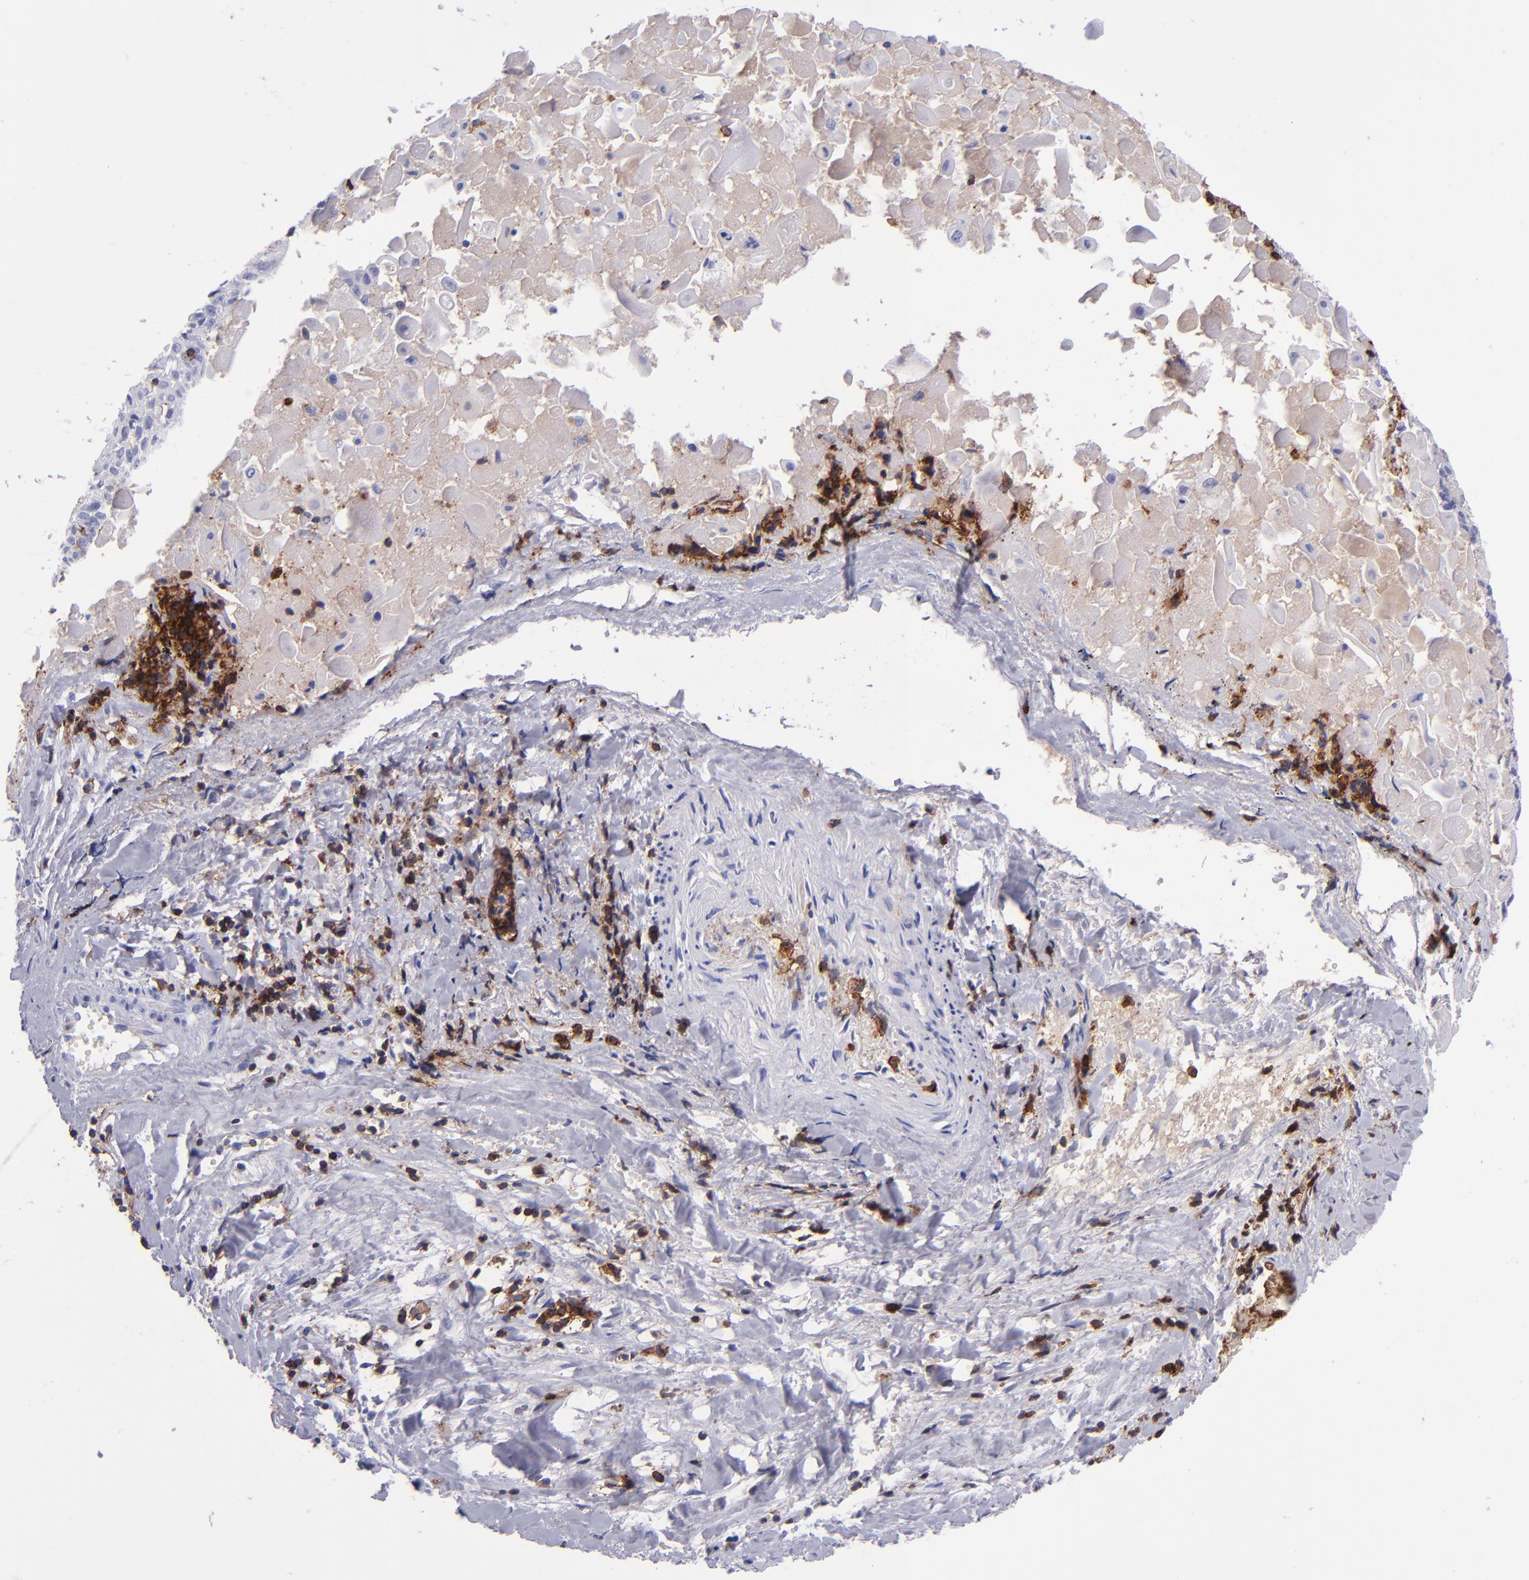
{"staining": {"intensity": "negative", "quantity": "none", "location": "none"}, "tissue": "lung cancer", "cell_type": "Tumor cells", "image_type": "cancer", "snomed": [{"axis": "morphology", "description": "Adenocarcinoma, NOS"}, {"axis": "topography", "description": "Lung"}], "caption": "Immunohistochemical staining of human lung adenocarcinoma shows no significant expression in tumor cells.", "gene": "ICAM3", "patient": {"sex": "male", "age": 60}}